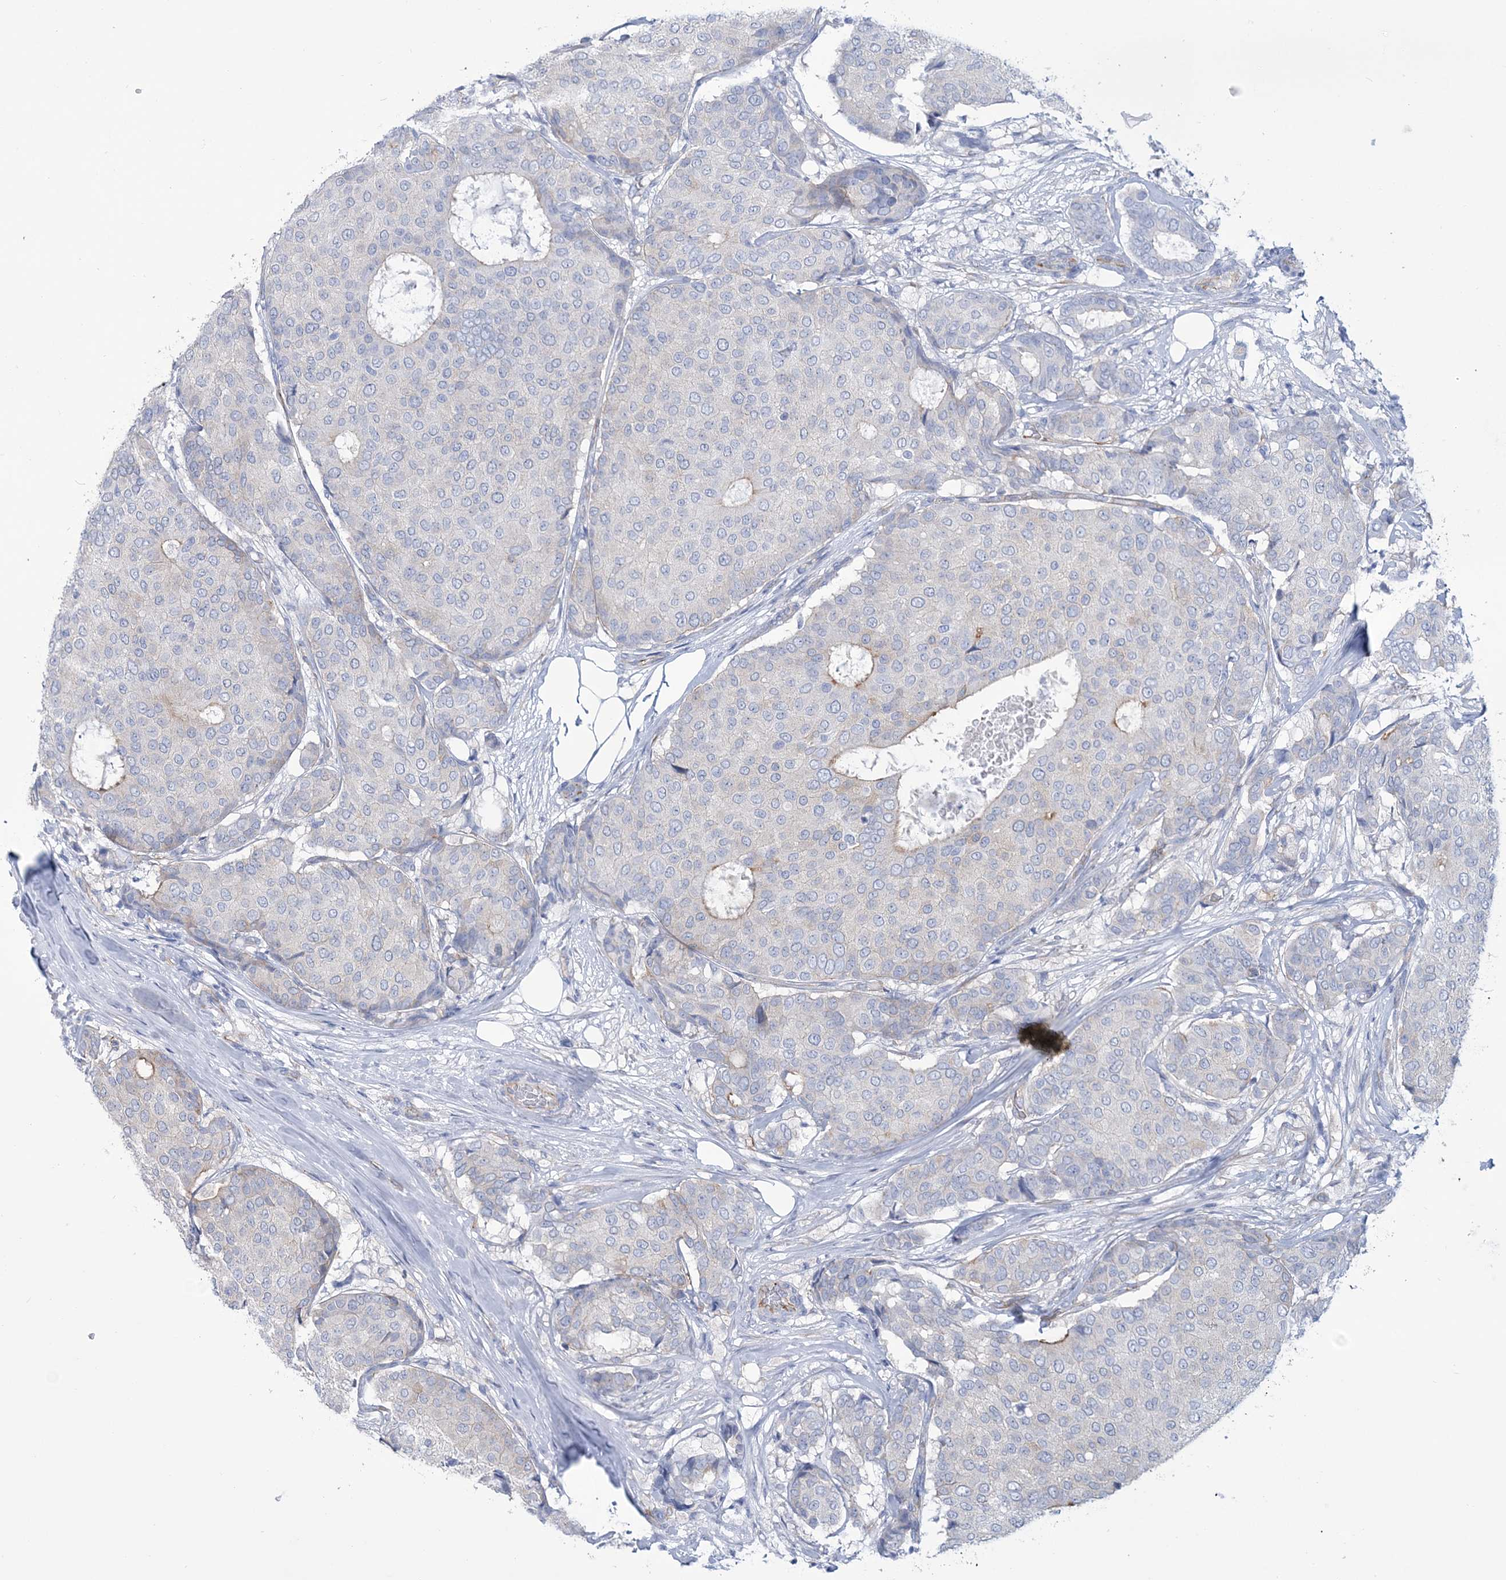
{"staining": {"intensity": "negative", "quantity": "none", "location": "none"}, "tissue": "breast cancer", "cell_type": "Tumor cells", "image_type": "cancer", "snomed": [{"axis": "morphology", "description": "Duct carcinoma"}, {"axis": "topography", "description": "Breast"}], "caption": "A high-resolution micrograph shows immunohistochemistry (IHC) staining of breast cancer, which exhibits no significant positivity in tumor cells. The staining was performed using DAB (3,3'-diaminobenzidine) to visualize the protein expression in brown, while the nuclei were stained in blue with hematoxylin (Magnification: 20x).", "gene": "RAB11FIP5", "patient": {"sex": "female", "age": 75}}